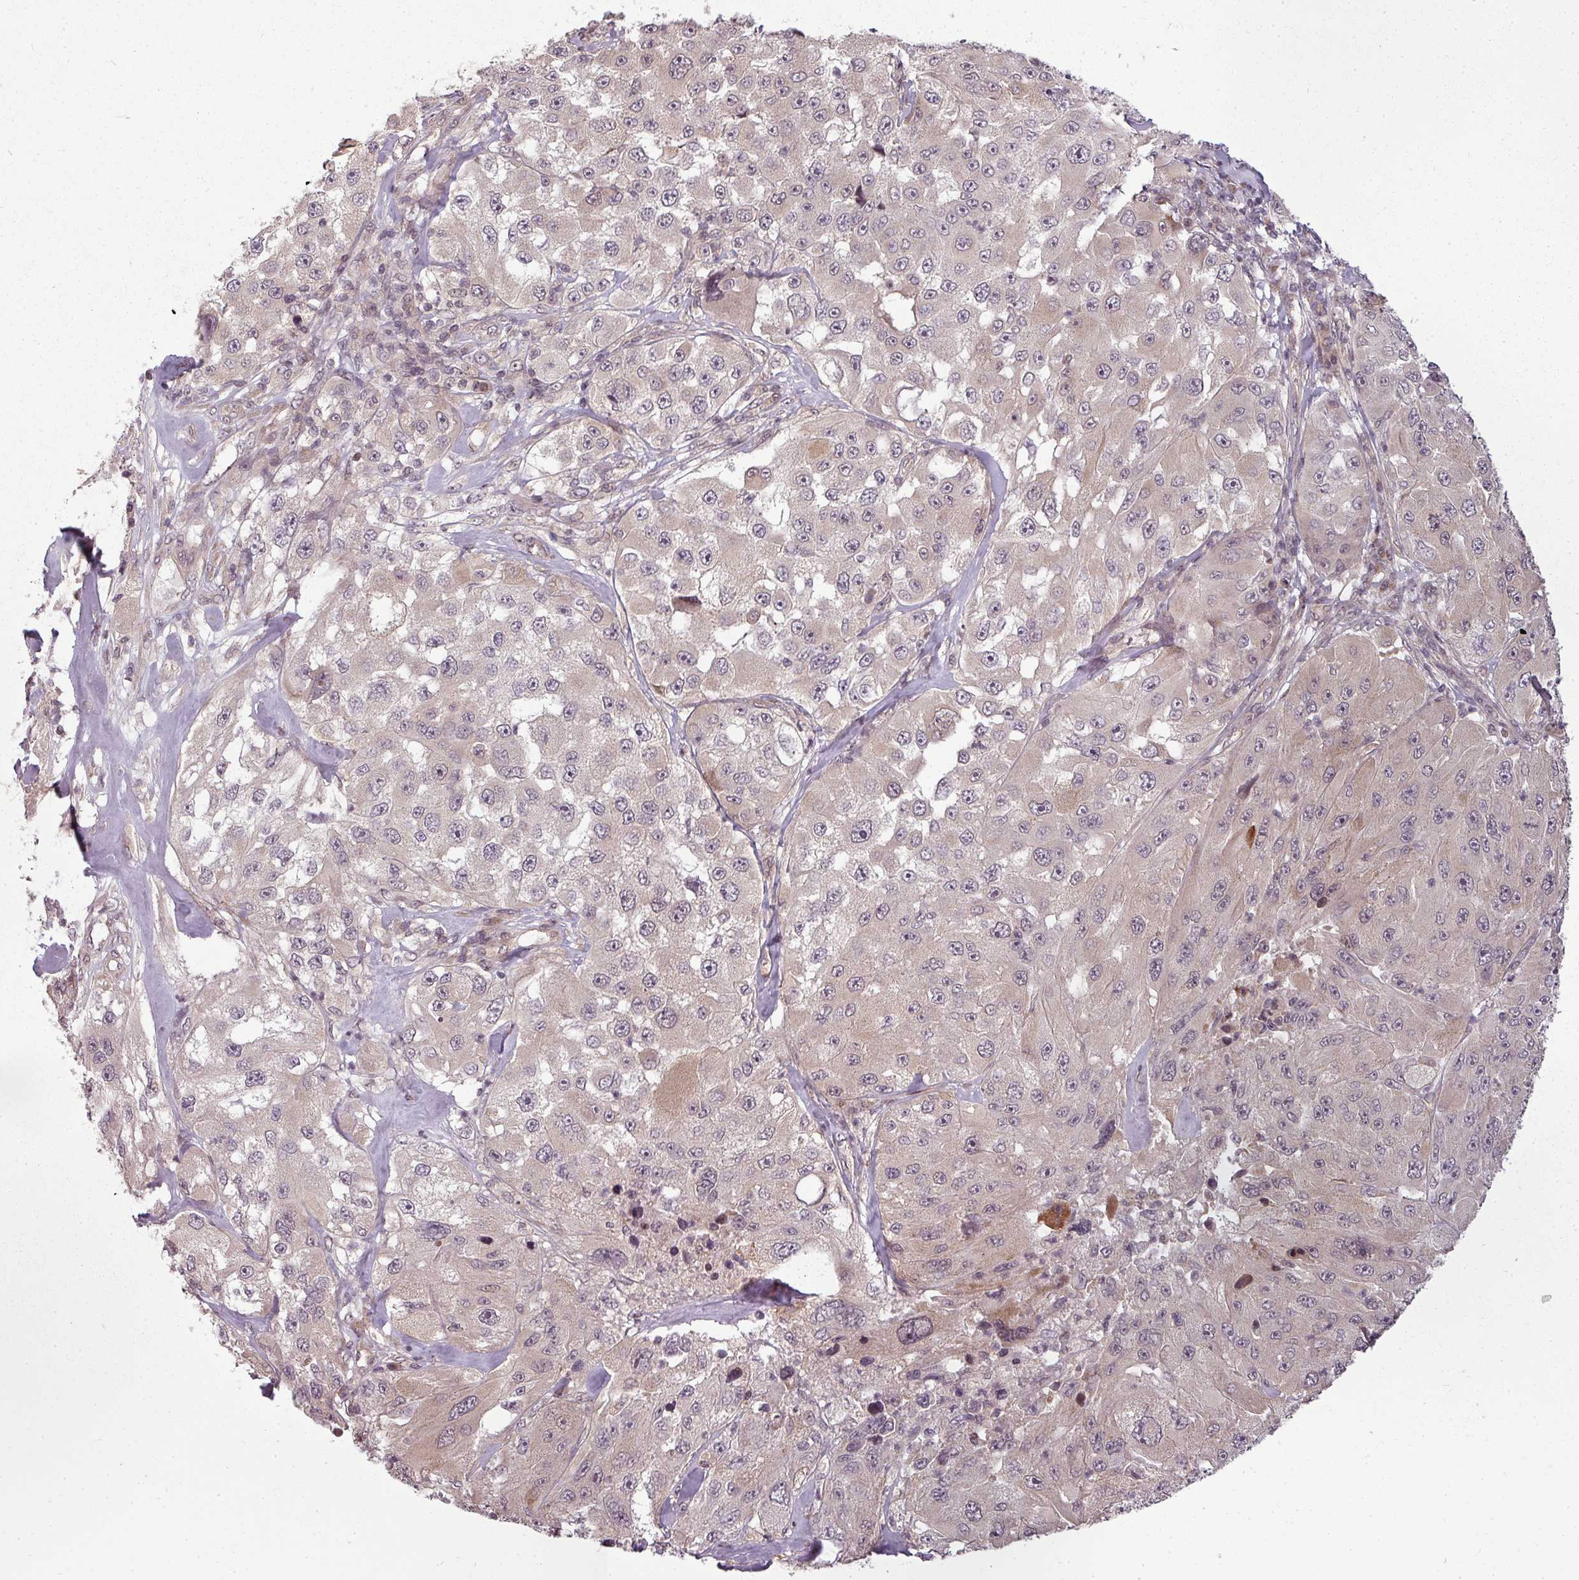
{"staining": {"intensity": "negative", "quantity": "none", "location": "none"}, "tissue": "melanoma", "cell_type": "Tumor cells", "image_type": "cancer", "snomed": [{"axis": "morphology", "description": "Malignant melanoma, Metastatic site"}, {"axis": "topography", "description": "Lymph node"}], "caption": "Immunohistochemistry (IHC) of malignant melanoma (metastatic site) reveals no staining in tumor cells.", "gene": "CLIC1", "patient": {"sex": "male", "age": 62}}